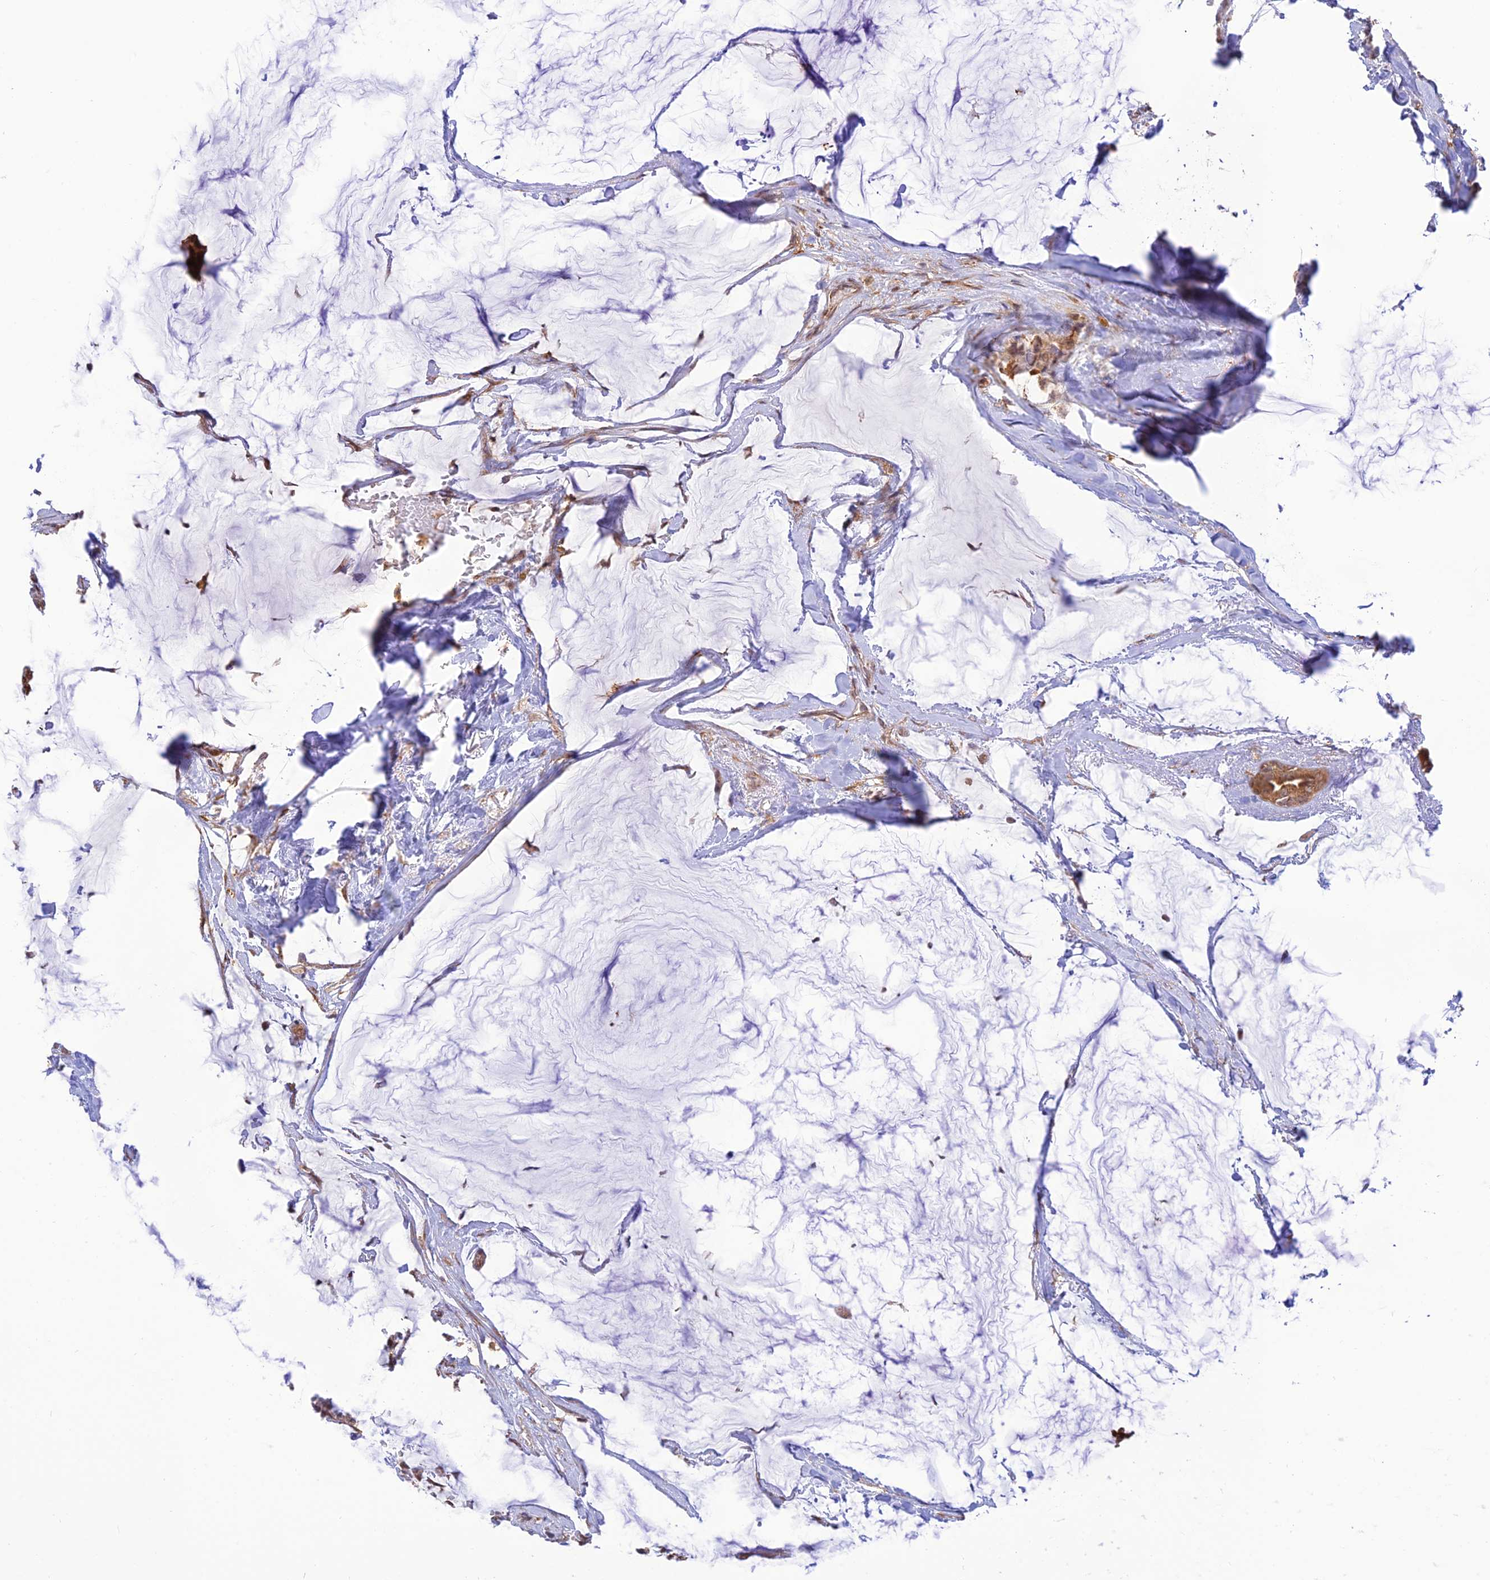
{"staining": {"intensity": "moderate", "quantity": ">75%", "location": "cytoplasmic/membranous"}, "tissue": "breast cancer", "cell_type": "Tumor cells", "image_type": "cancer", "snomed": [{"axis": "morphology", "description": "Duct carcinoma"}, {"axis": "topography", "description": "Breast"}], "caption": "Immunohistochemistry (IHC) staining of breast infiltrating ductal carcinoma, which demonstrates medium levels of moderate cytoplasmic/membranous positivity in approximately >75% of tumor cells indicating moderate cytoplasmic/membranous protein staining. The staining was performed using DAB (brown) for protein detection and nuclei were counterstained in hematoxylin (blue).", "gene": "GOLGA3", "patient": {"sex": "female", "age": 93}}